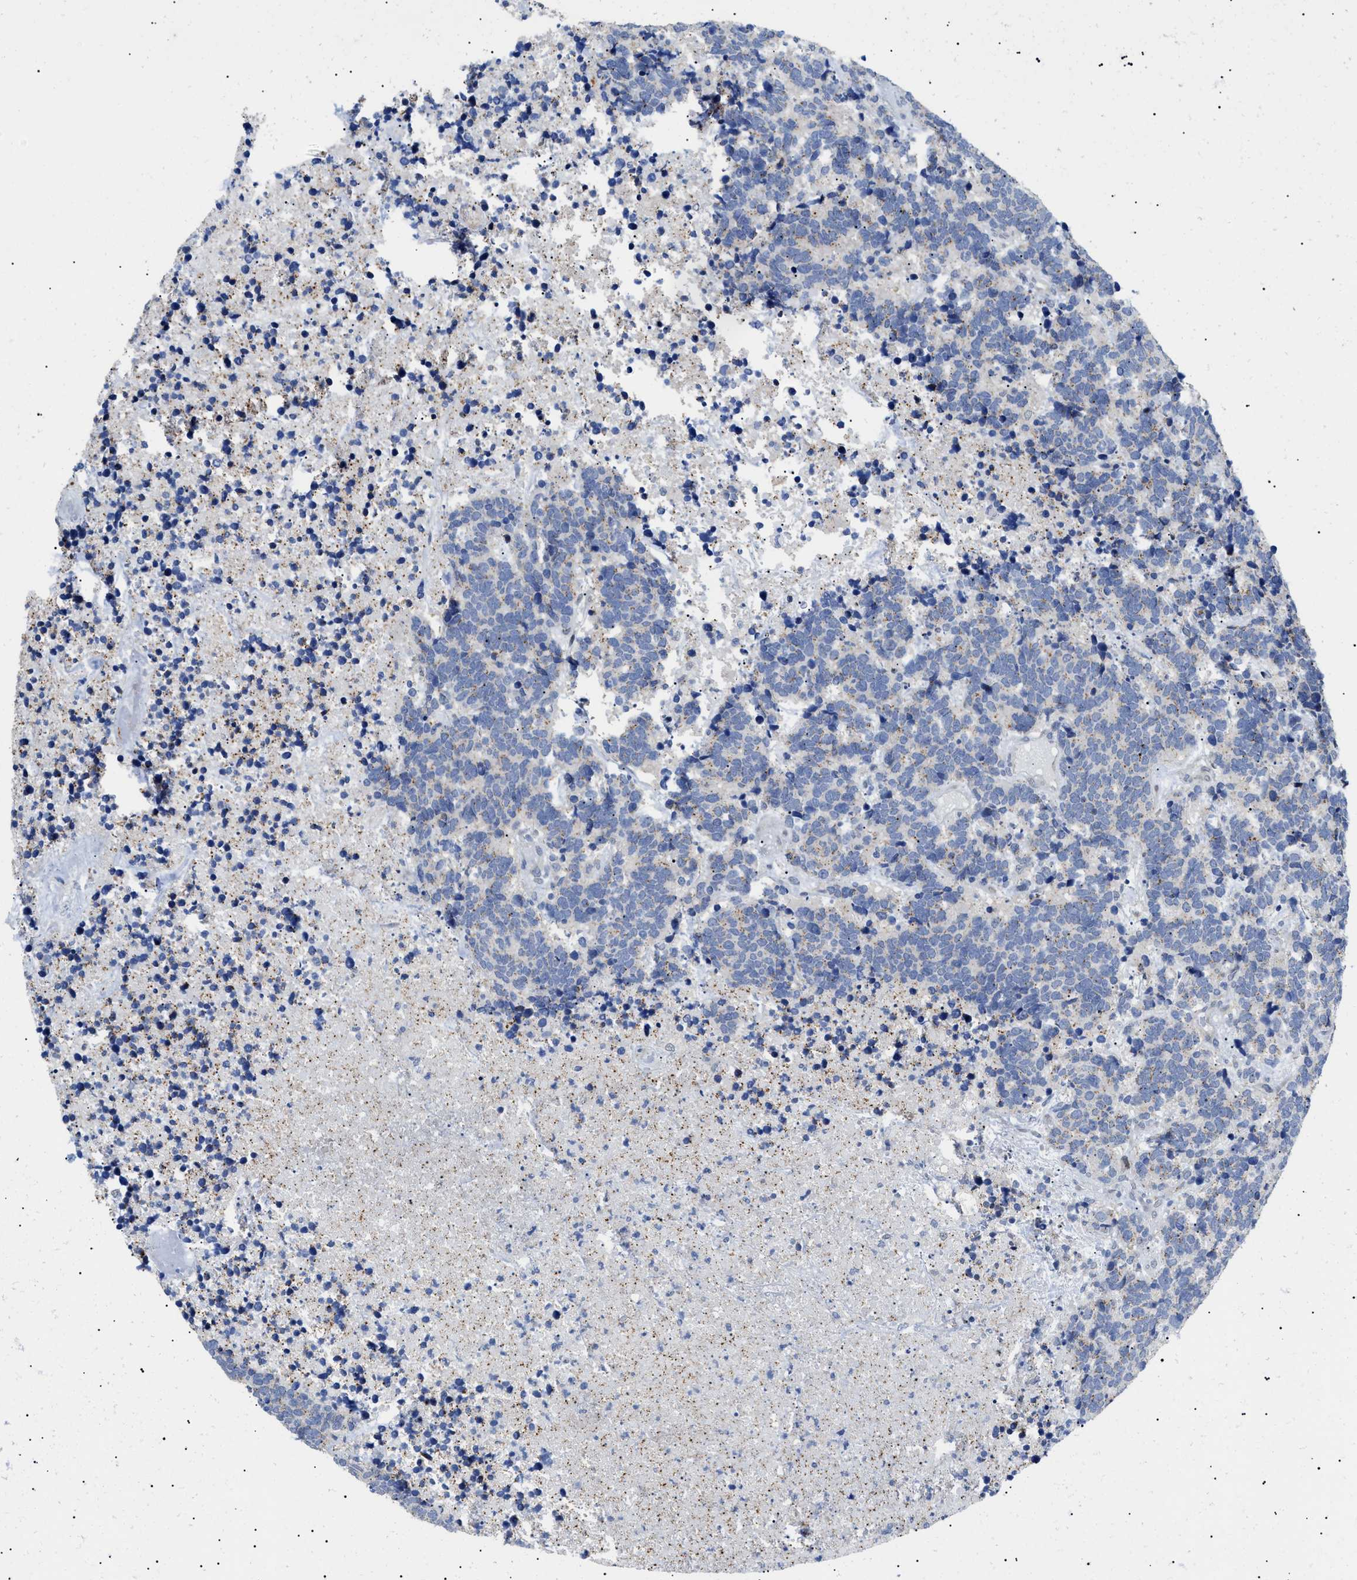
{"staining": {"intensity": "negative", "quantity": "none", "location": "none"}, "tissue": "carcinoid", "cell_type": "Tumor cells", "image_type": "cancer", "snomed": [{"axis": "morphology", "description": "Carcinoma, NOS"}, {"axis": "morphology", "description": "Carcinoid, malignant, NOS"}, {"axis": "topography", "description": "Urinary bladder"}], "caption": "Carcinoid stained for a protein using immunohistochemistry (IHC) displays no expression tumor cells.", "gene": "SFXN5", "patient": {"sex": "male", "age": 57}}